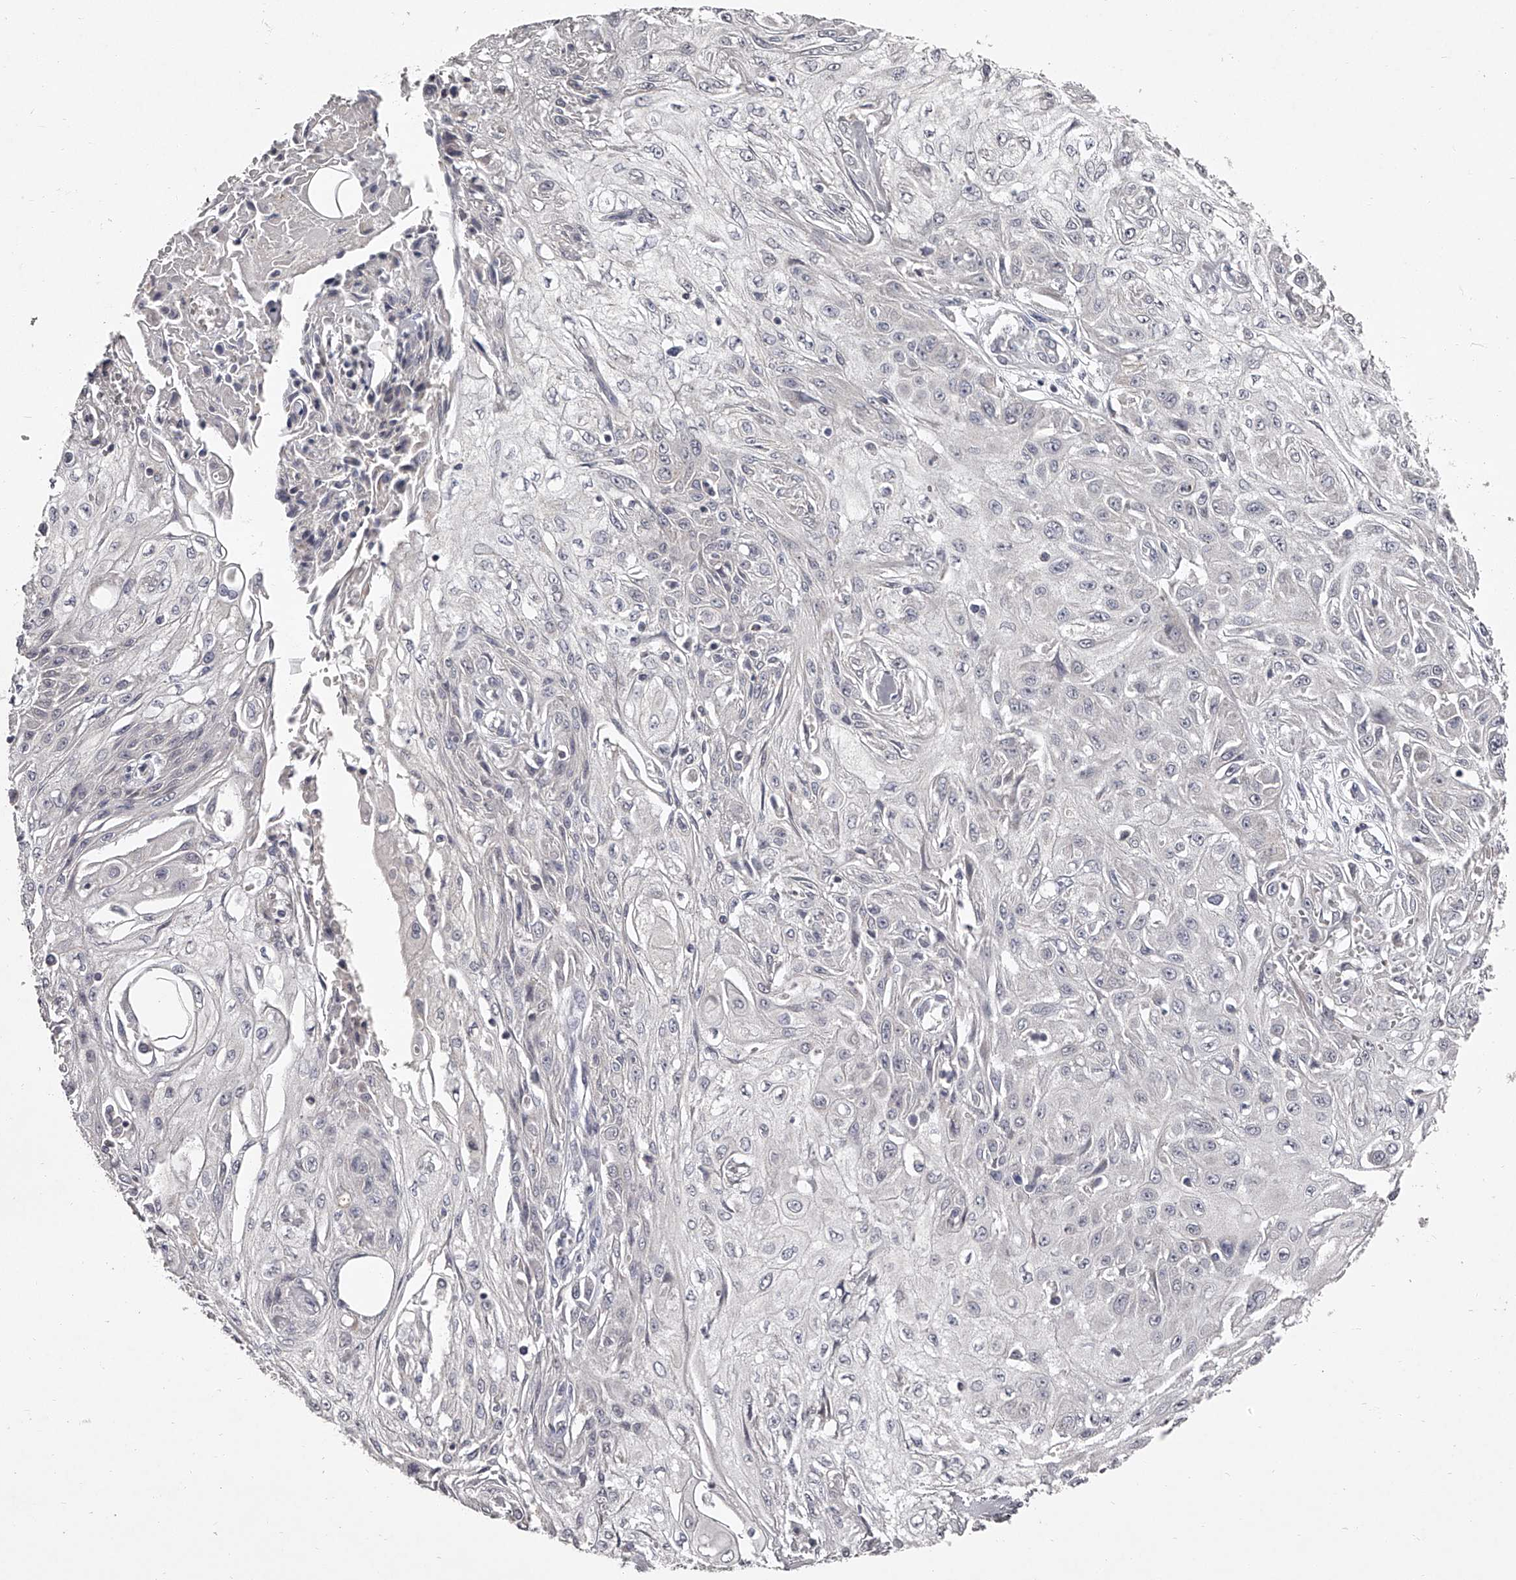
{"staining": {"intensity": "negative", "quantity": "none", "location": "none"}, "tissue": "skin cancer", "cell_type": "Tumor cells", "image_type": "cancer", "snomed": [{"axis": "morphology", "description": "Squamous cell carcinoma, NOS"}, {"axis": "morphology", "description": "Squamous cell carcinoma, metastatic, NOS"}, {"axis": "topography", "description": "Skin"}, {"axis": "topography", "description": "Lymph node"}], "caption": "Micrograph shows no significant protein staining in tumor cells of skin cancer (metastatic squamous cell carcinoma).", "gene": "NT5DC1", "patient": {"sex": "male", "age": 75}}